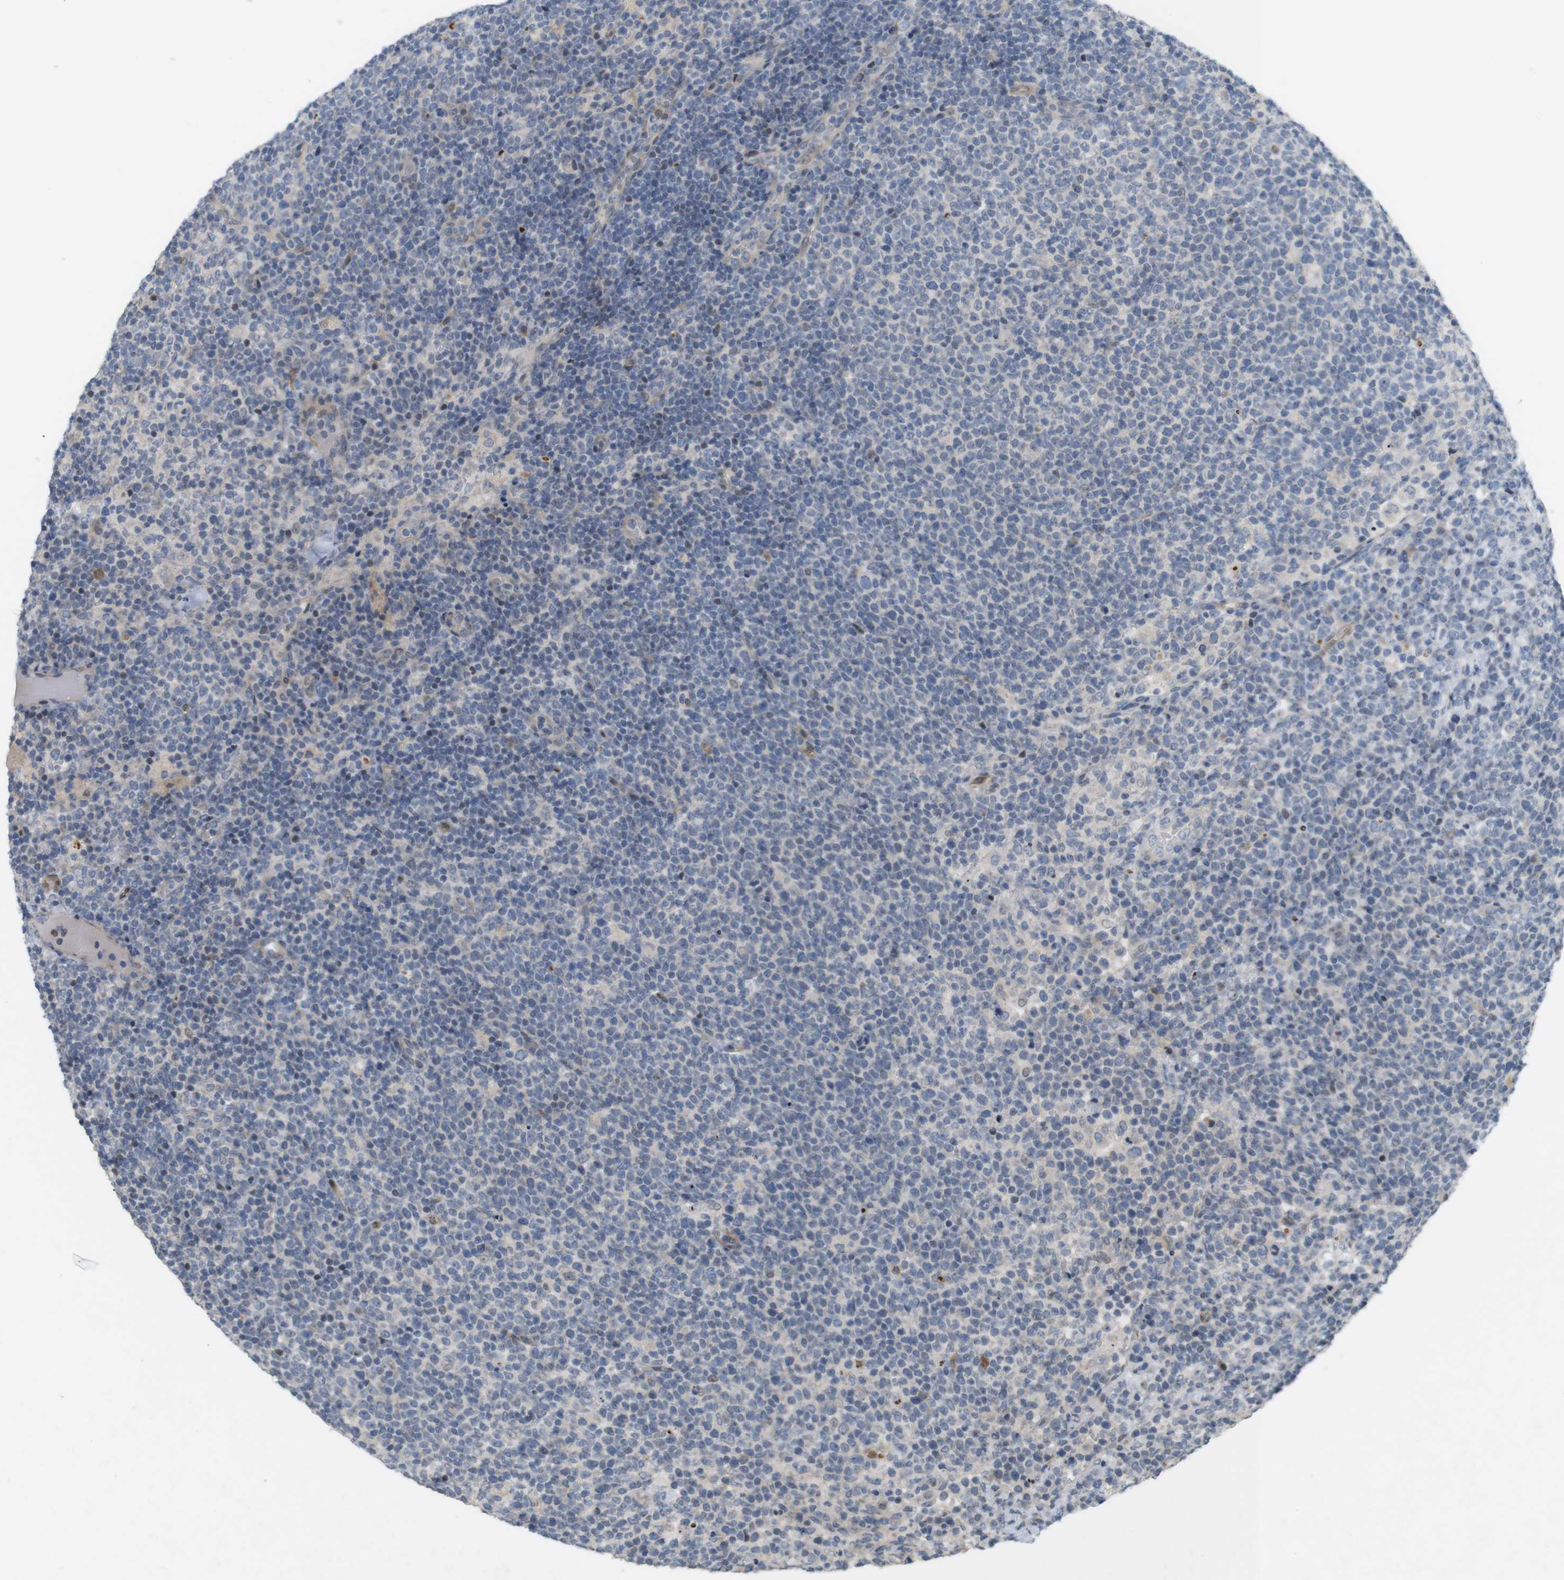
{"staining": {"intensity": "negative", "quantity": "none", "location": "none"}, "tissue": "lymphoma", "cell_type": "Tumor cells", "image_type": "cancer", "snomed": [{"axis": "morphology", "description": "Malignant lymphoma, non-Hodgkin's type, High grade"}, {"axis": "topography", "description": "Lymph node"}], "caption": "Immunohistochemical staining of lymphoma displays no significant expression in tumor cells.", "gene": "PPP1R14A", "patient": {"sex": "male", "age": 61}}